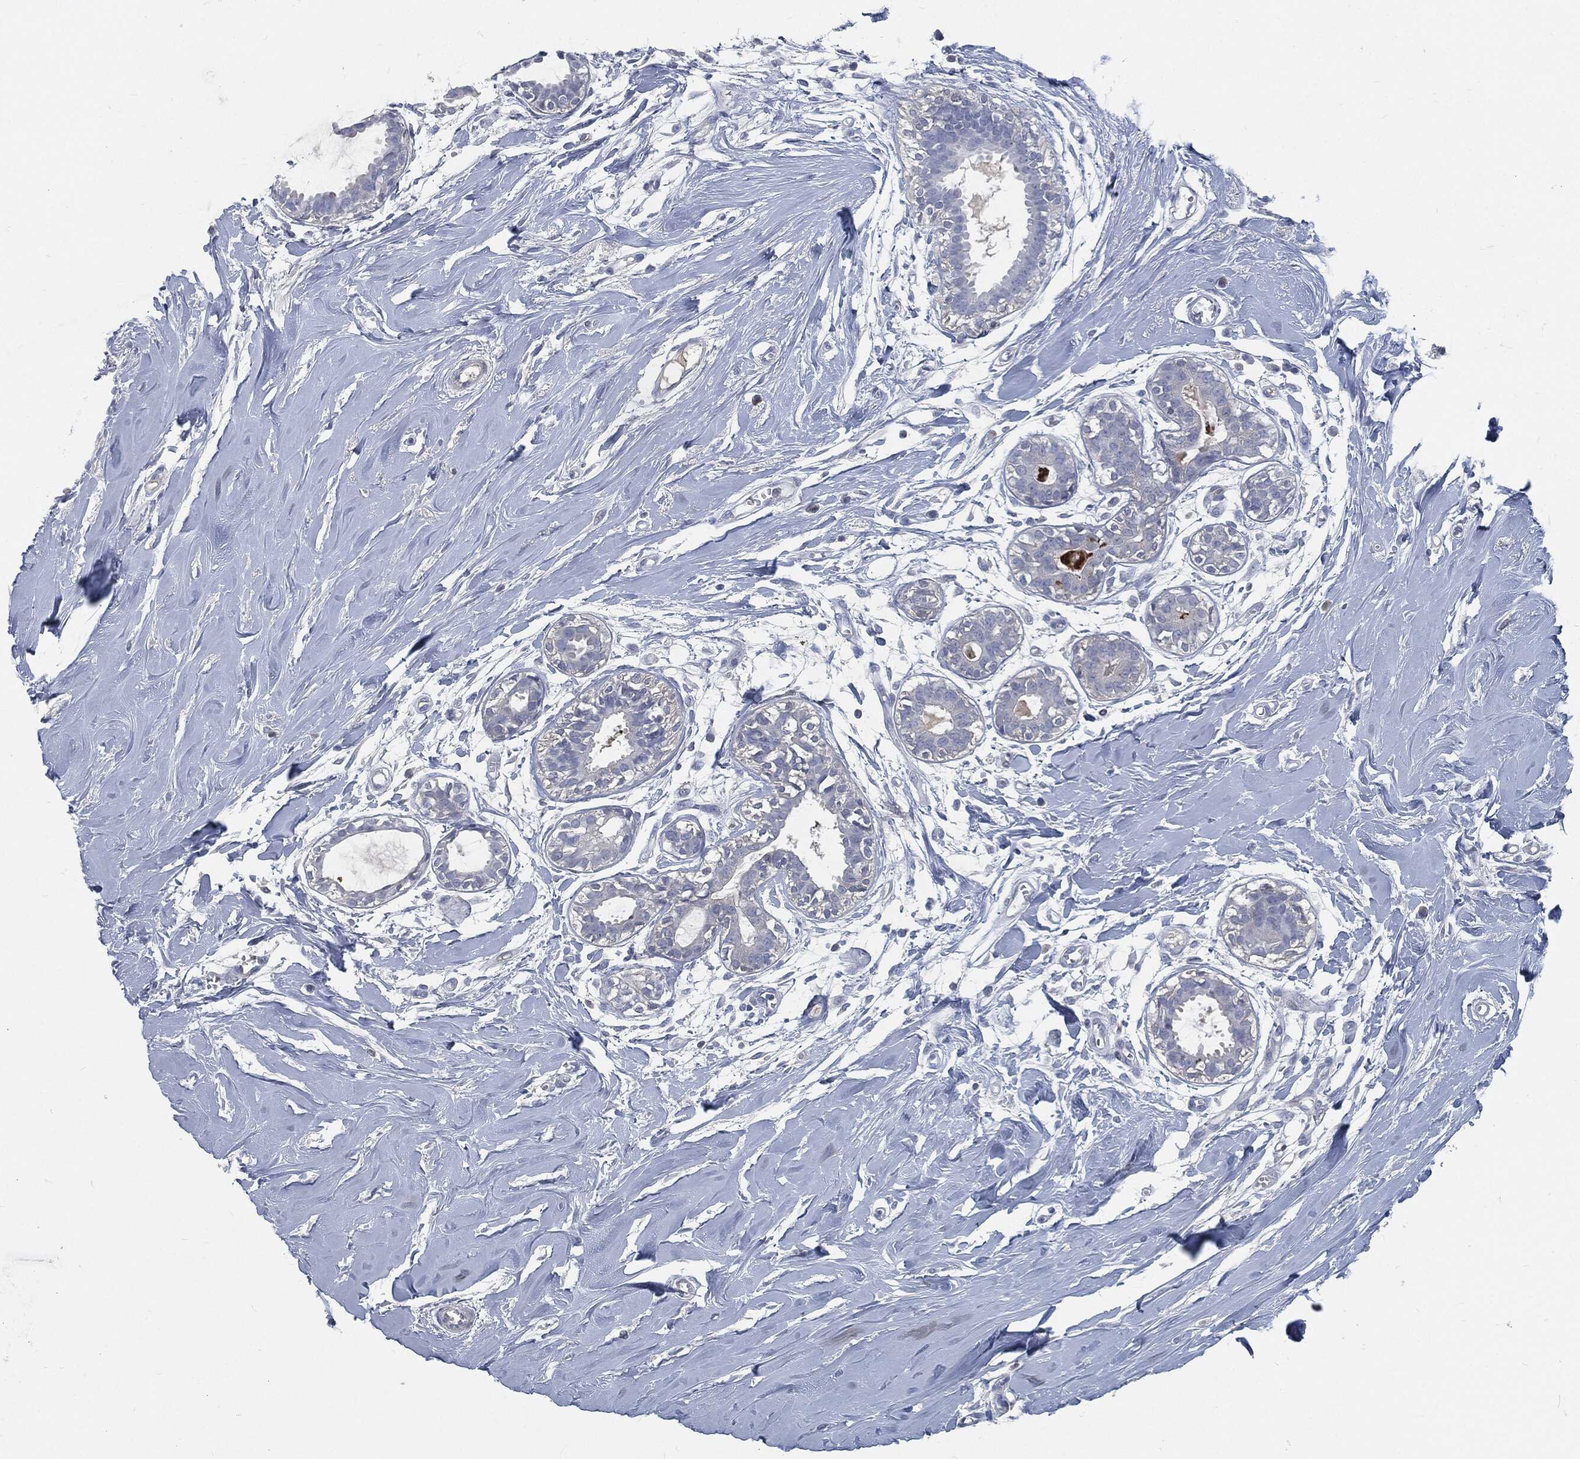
{"staining": {"intensity": "negative", "quantity": "none", "location": "none"}, "tissue": "soft tissue", "cell_type": "Fibroblasts", "image_type": "normal", "snomed": [{"axis": "morphology", "description": "Normal tissue, NOS"}, {"axis": "topography", "description": "Breast"}], "caption": "A histopathology image of soft tissue stained for a protein displays no brown staining in fibroblasts. (DAB (3,3'-diaminobenzidine) IHC with hematoxylin counter stain).", "gene": "MST1", "patient": {"sex": "female", "age": 49}}